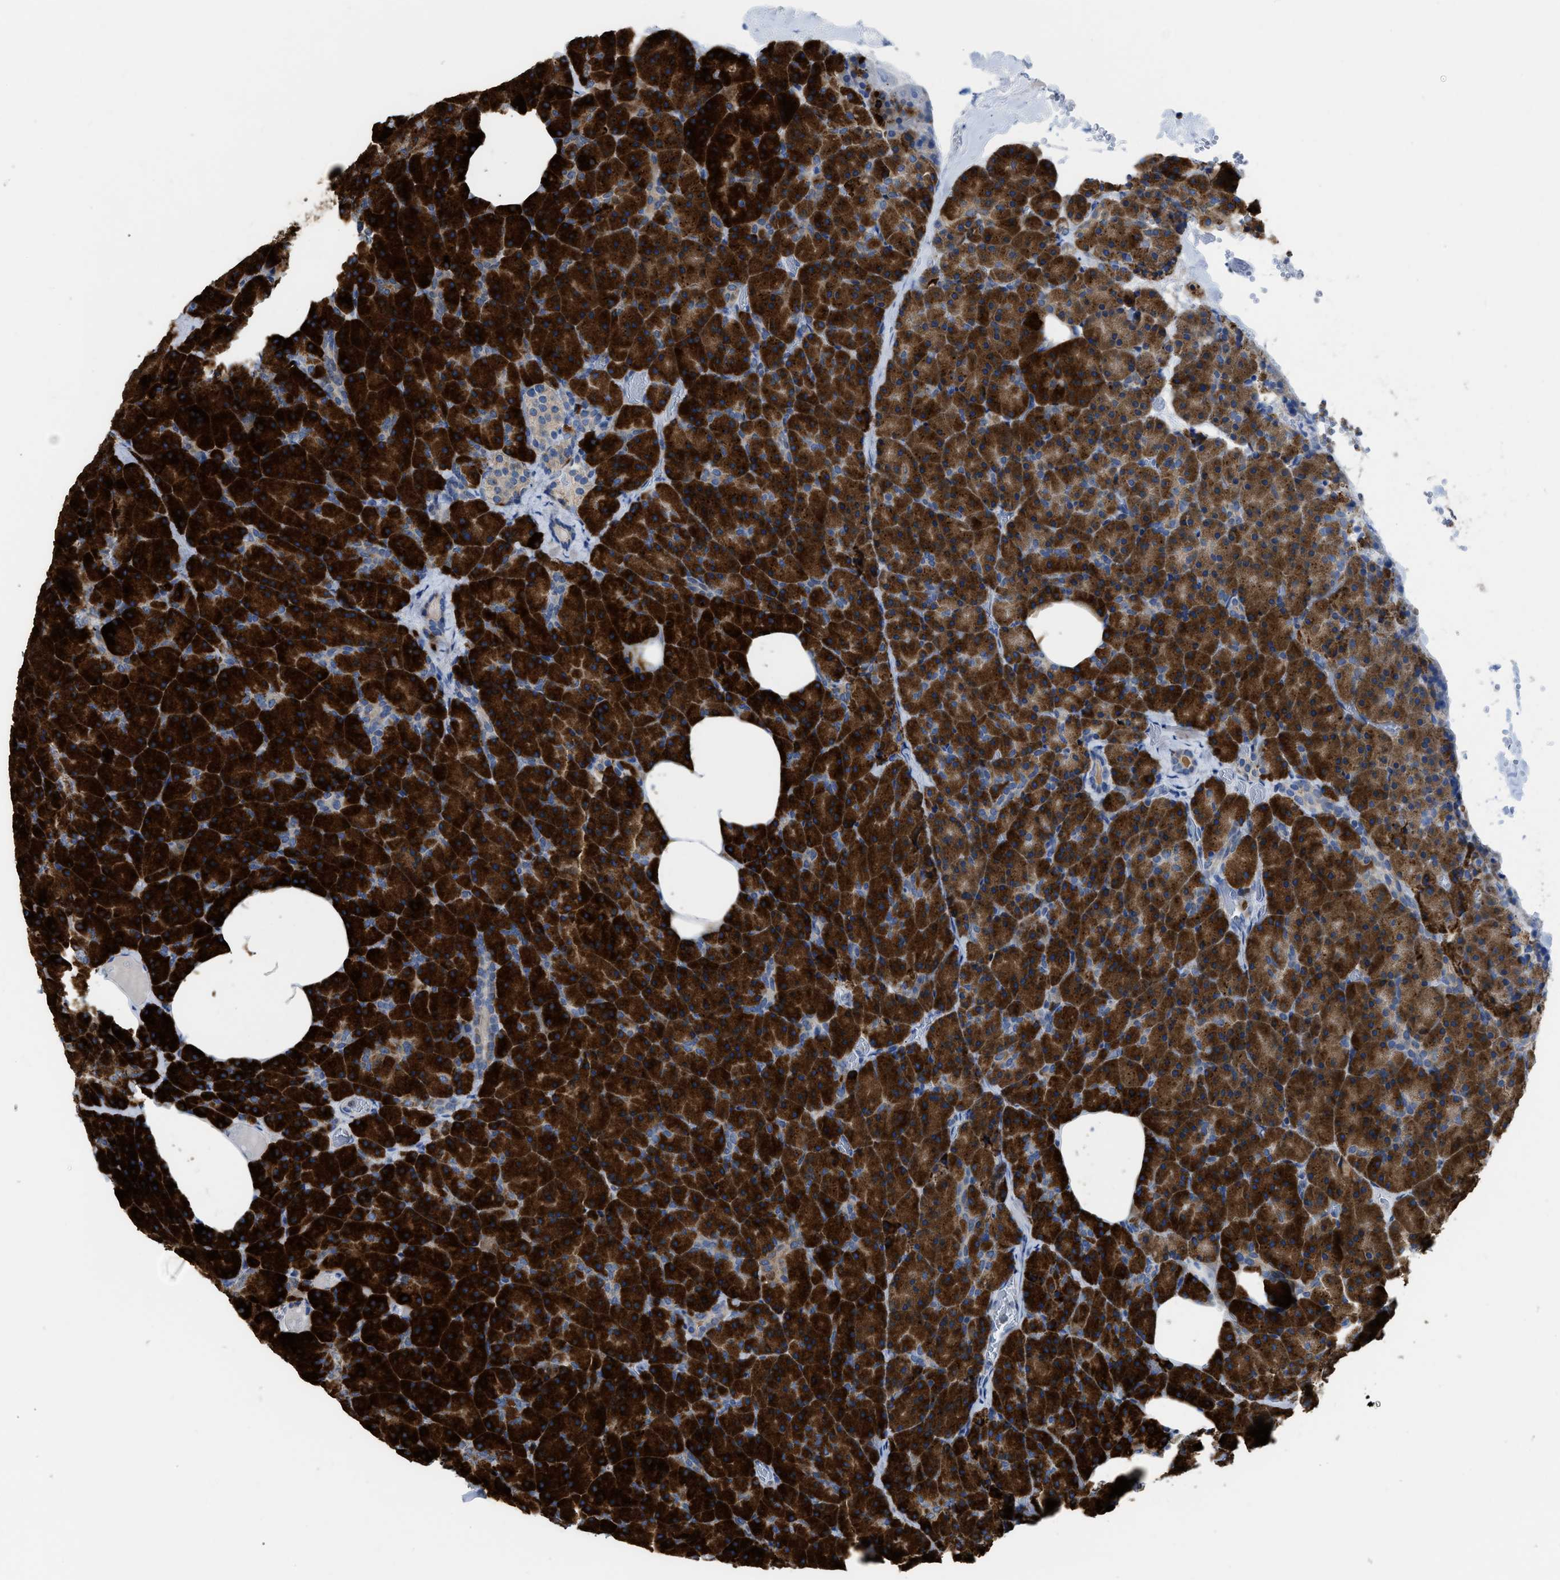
{"staining": {"intensity": "strong", "quantity": ">75%", "location": "cytoplasmic/membranous"}, "tissue": "pancreas", "cell_type": "Exocrine glandular cells", "image_type": "normal", "snomed": [{"axis": "morphology", "description": "Normal tissue, NOS"}, {"axis": "morphology", "description": "Carcinoid, malignant, NOS"}, {"axis": "topography", "description": "Pancreas"}], "caption": "A brown stain highlights strong cytoplasmic/membranous positivity of a protein in exocrine glandular cells of normal human pancreas. (DAB IHC with brightfield microscopy, high magnification).", "gene": "AK2", "patient": {"sex": "female", "age": 35}}